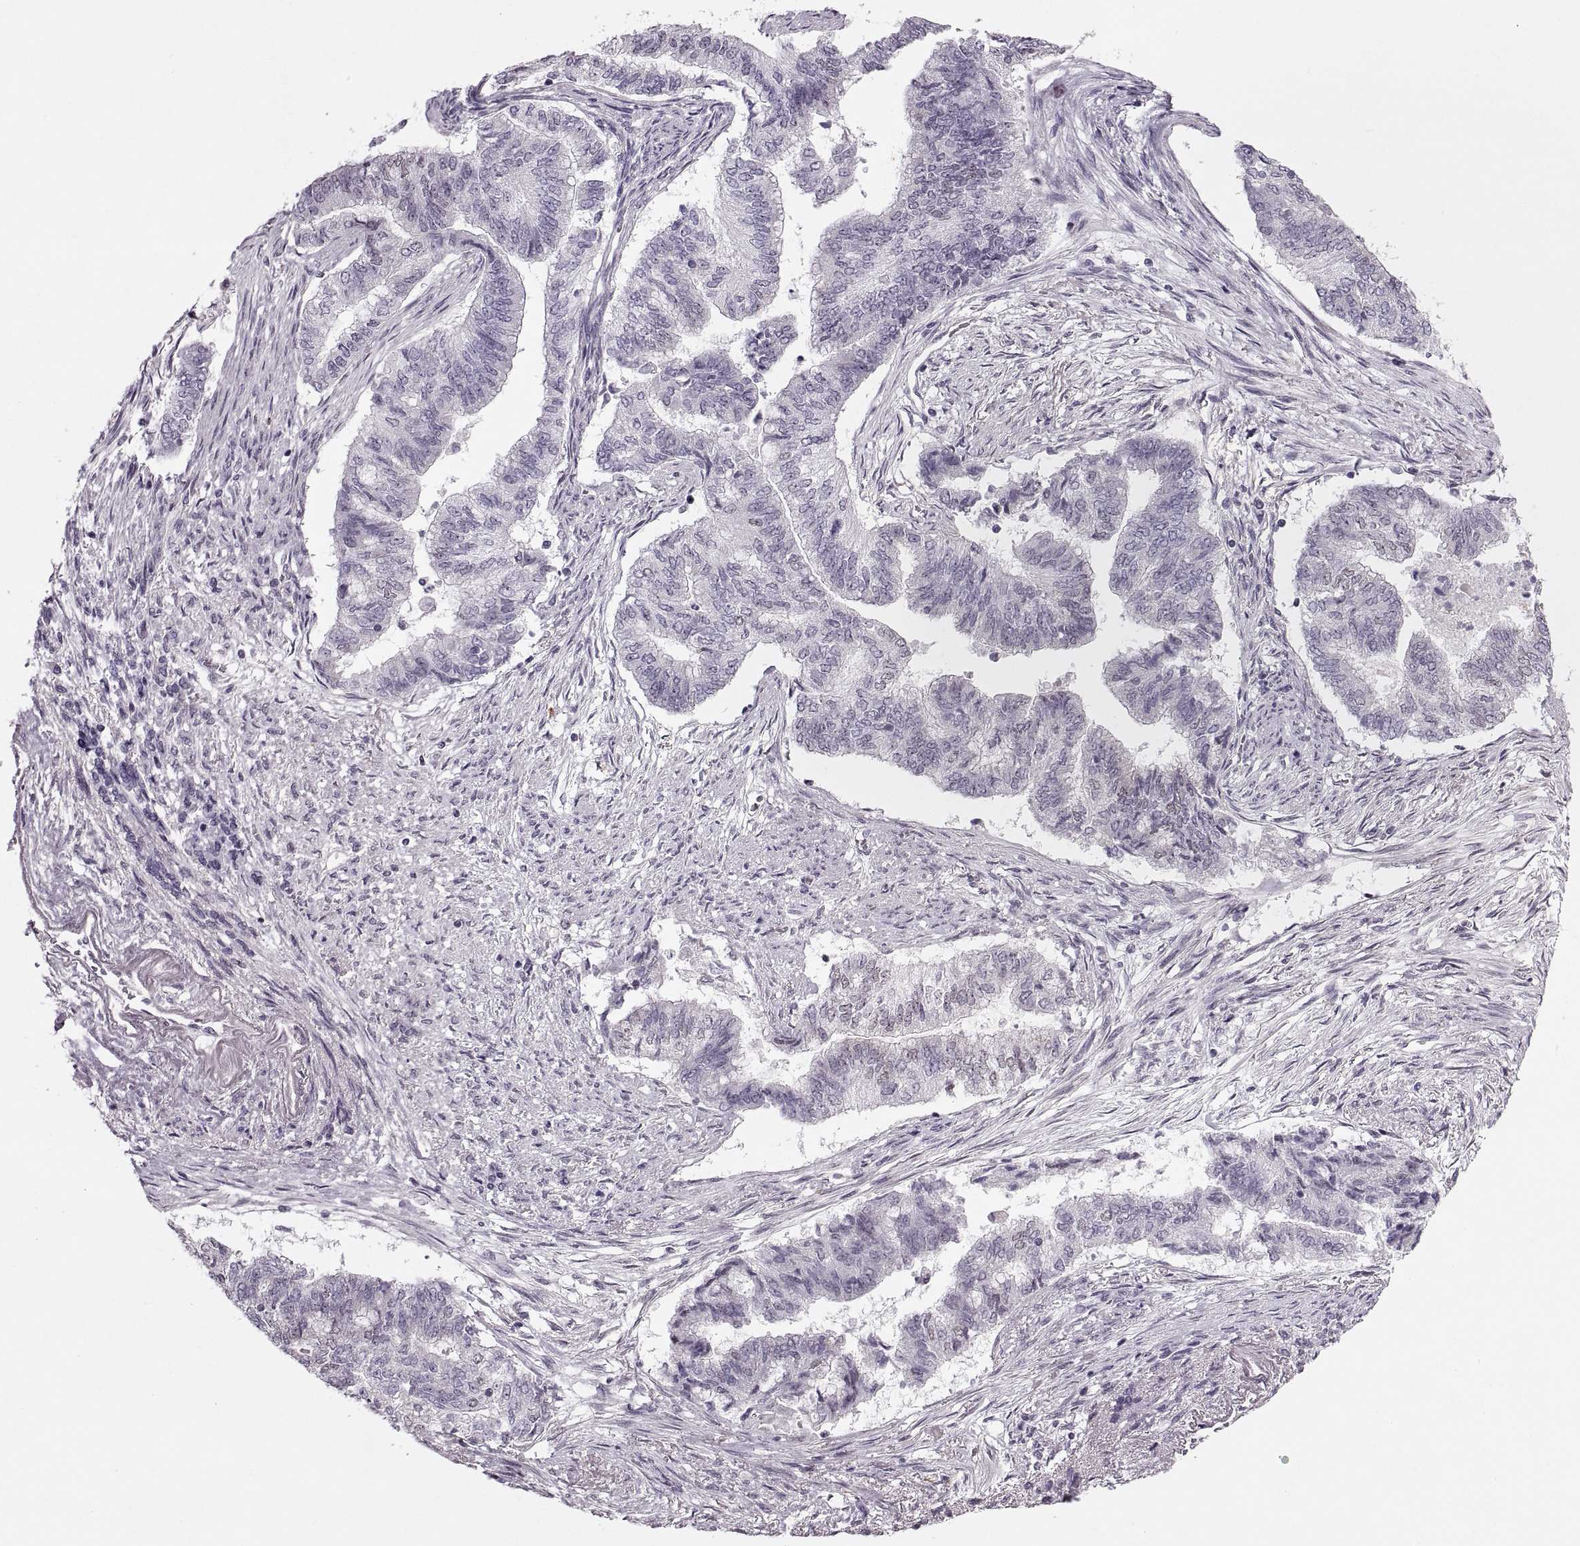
{"staining": {"intensity": "negative", "quantity": "none", "location": "none"}, "tissue": "endometrial cancer", "cell_type": "Tumor cells", "image_type": "cancer", "snomed": [{"axis": "morphology", "description": "Adenocarcinoma, NOS"}, {"axis": "topography", "description": "Endometrium"}], "caption": "Immunohistochemistry (IHC) image of adenocarcinoma (endometrial) stained for a protein (brown), which shows no staining in tumor cells.", "gene": "PRSS37", "patient": {"sex": "female", "age": 65}}